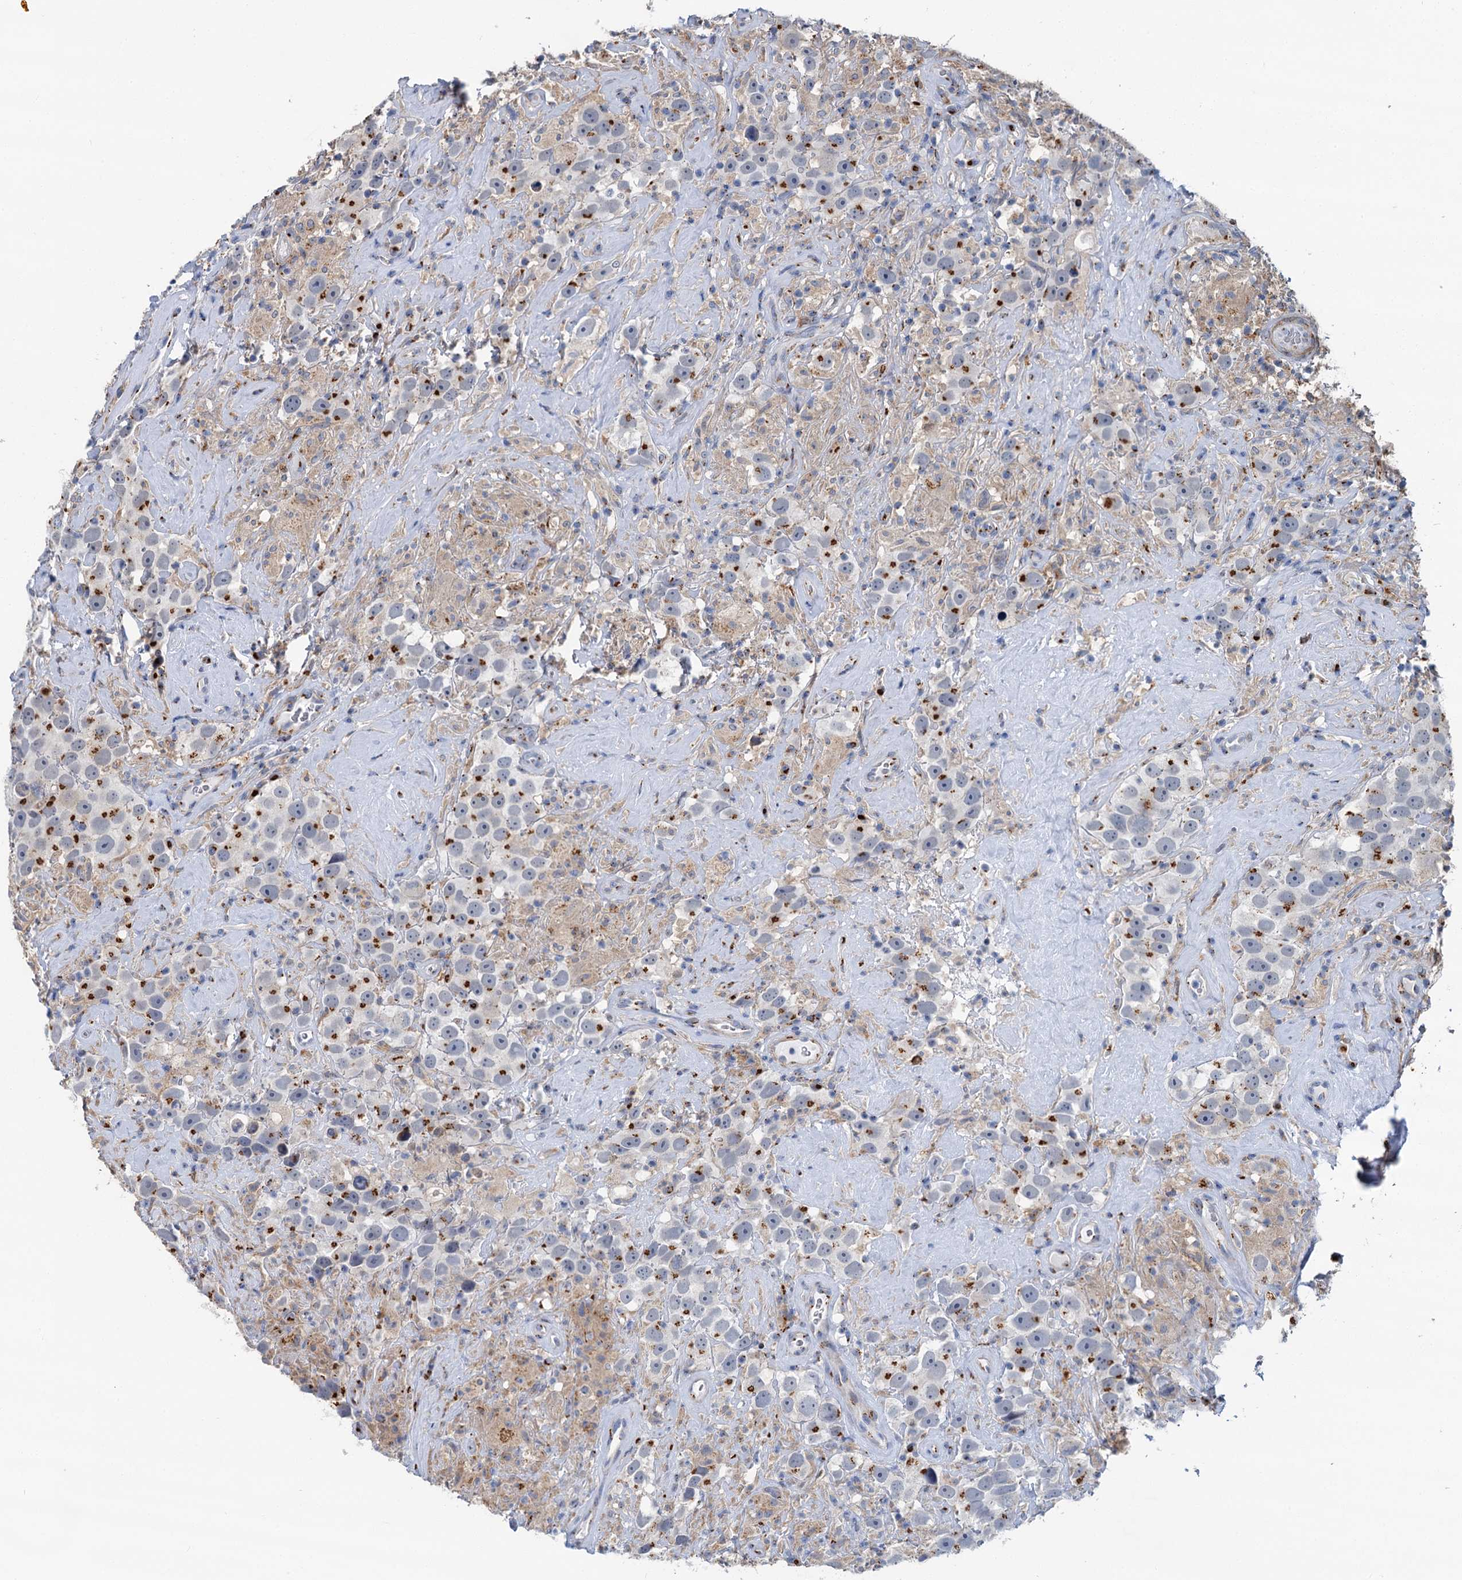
{"staining": {"intensity": "strong", "quantity": "25%-75%", "location": "cytoplasmic/membranous"}, "tissue": "testis cancer", "cell_type": "Tumor cells", "image_type": "cancer", "snomed": [{"axis": "morphology", "description": "Seminoma, NOS"}, {"axis": "topography", "description": "Testis"}], "caption": "A high-resolution histopathology image shows immunohistochemistry staining of seminoma (testis), which reveals strong cytoplasmic/membranous expression in about 25%-75% of tumor cells.", "gene": "BET1L", "patient": {"sex": "male", "age": 49}}